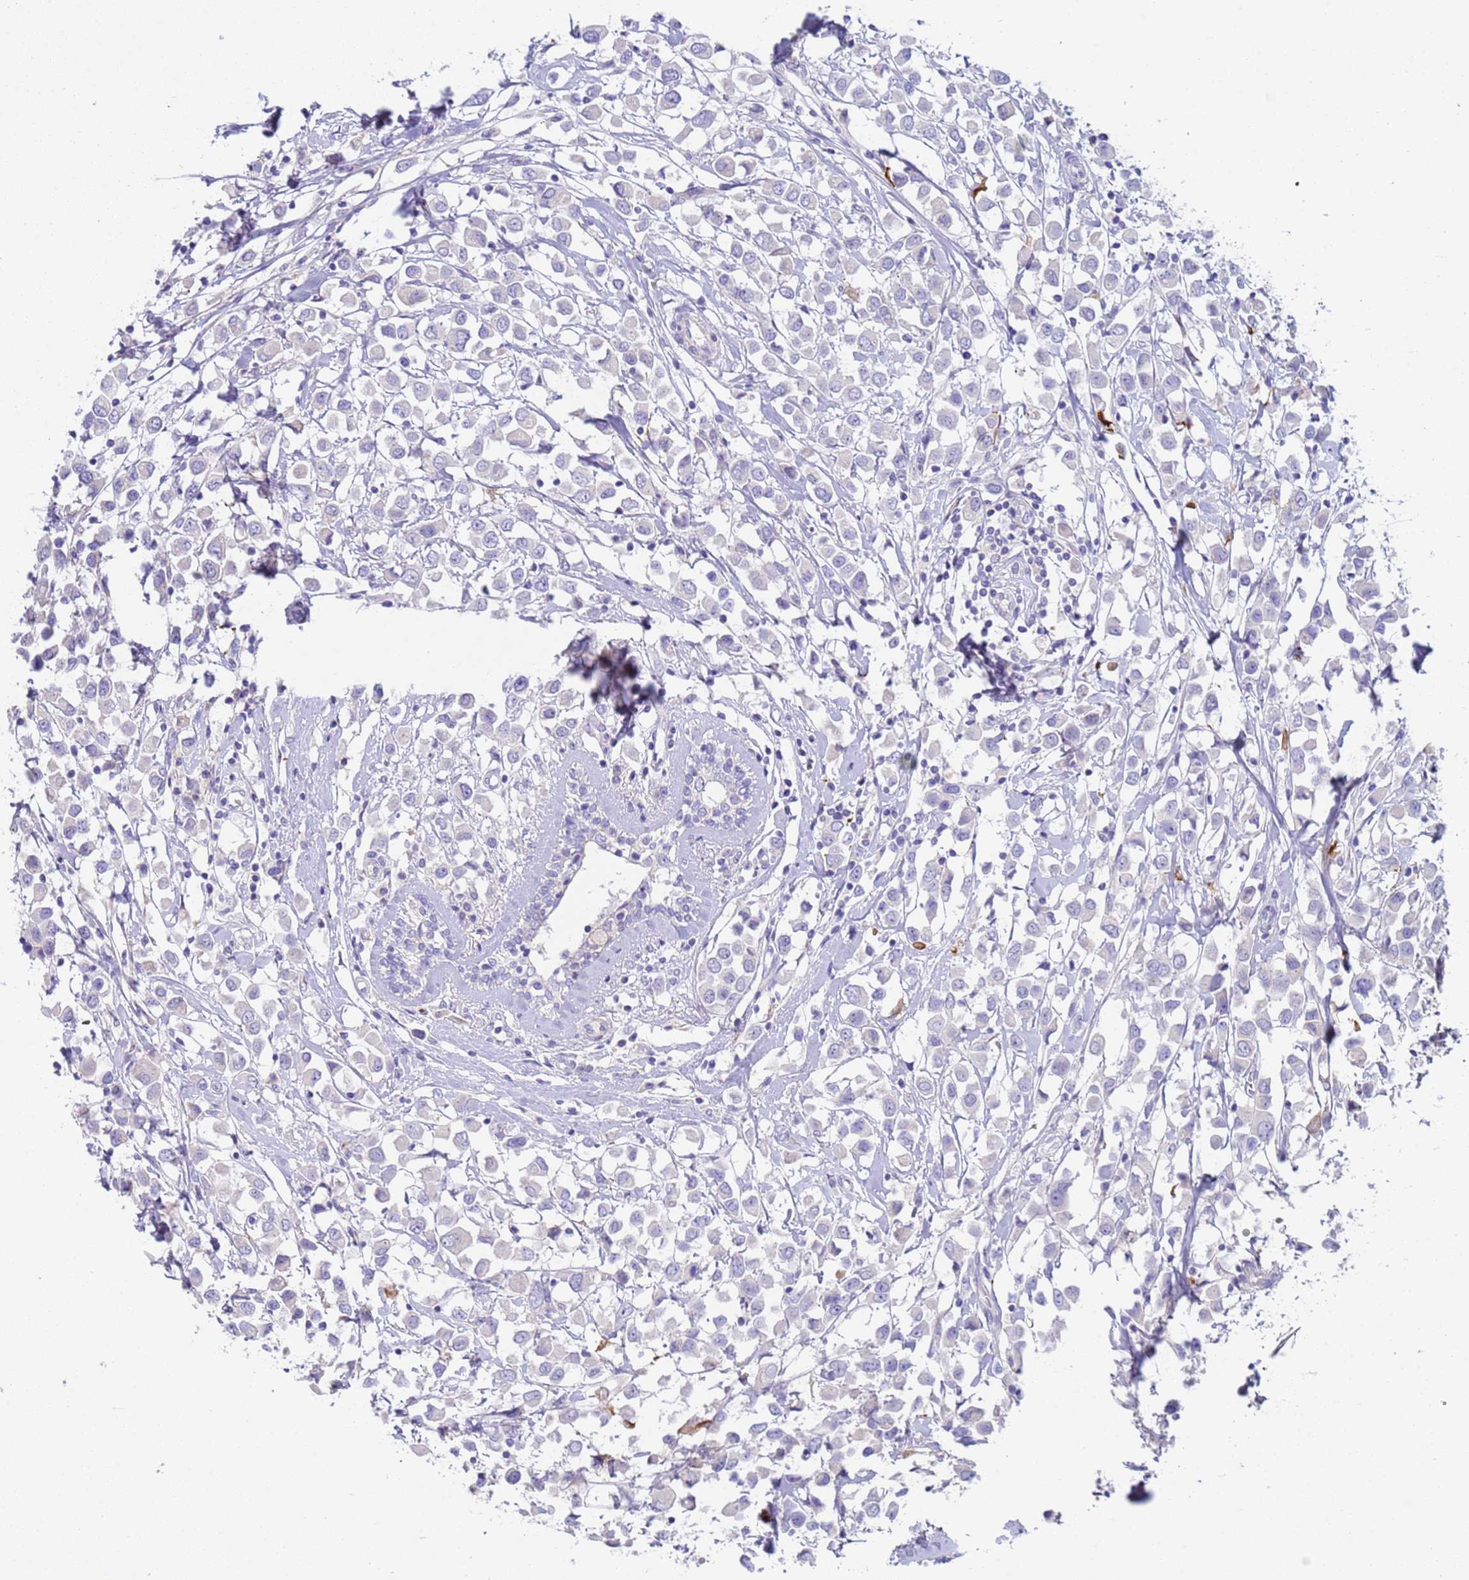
{"staining": {"intensity": "negative", "quantity": "none", "location": "none"}, "tissue": "breast cancer", "cell_type": "Tumor cells", "image_type": "cancer", "snomed": [{"axis": "morphology", "description": "Duct carcinoma"}, {"axis": "topography", "description": "Breast"}], "caption": "Tumor cells are negative for brown protein staining in breast cancer (infiltrating ductal carcinoma).", "gene": "C4orf46", "patient": {"sex": "female", "age": 61}}